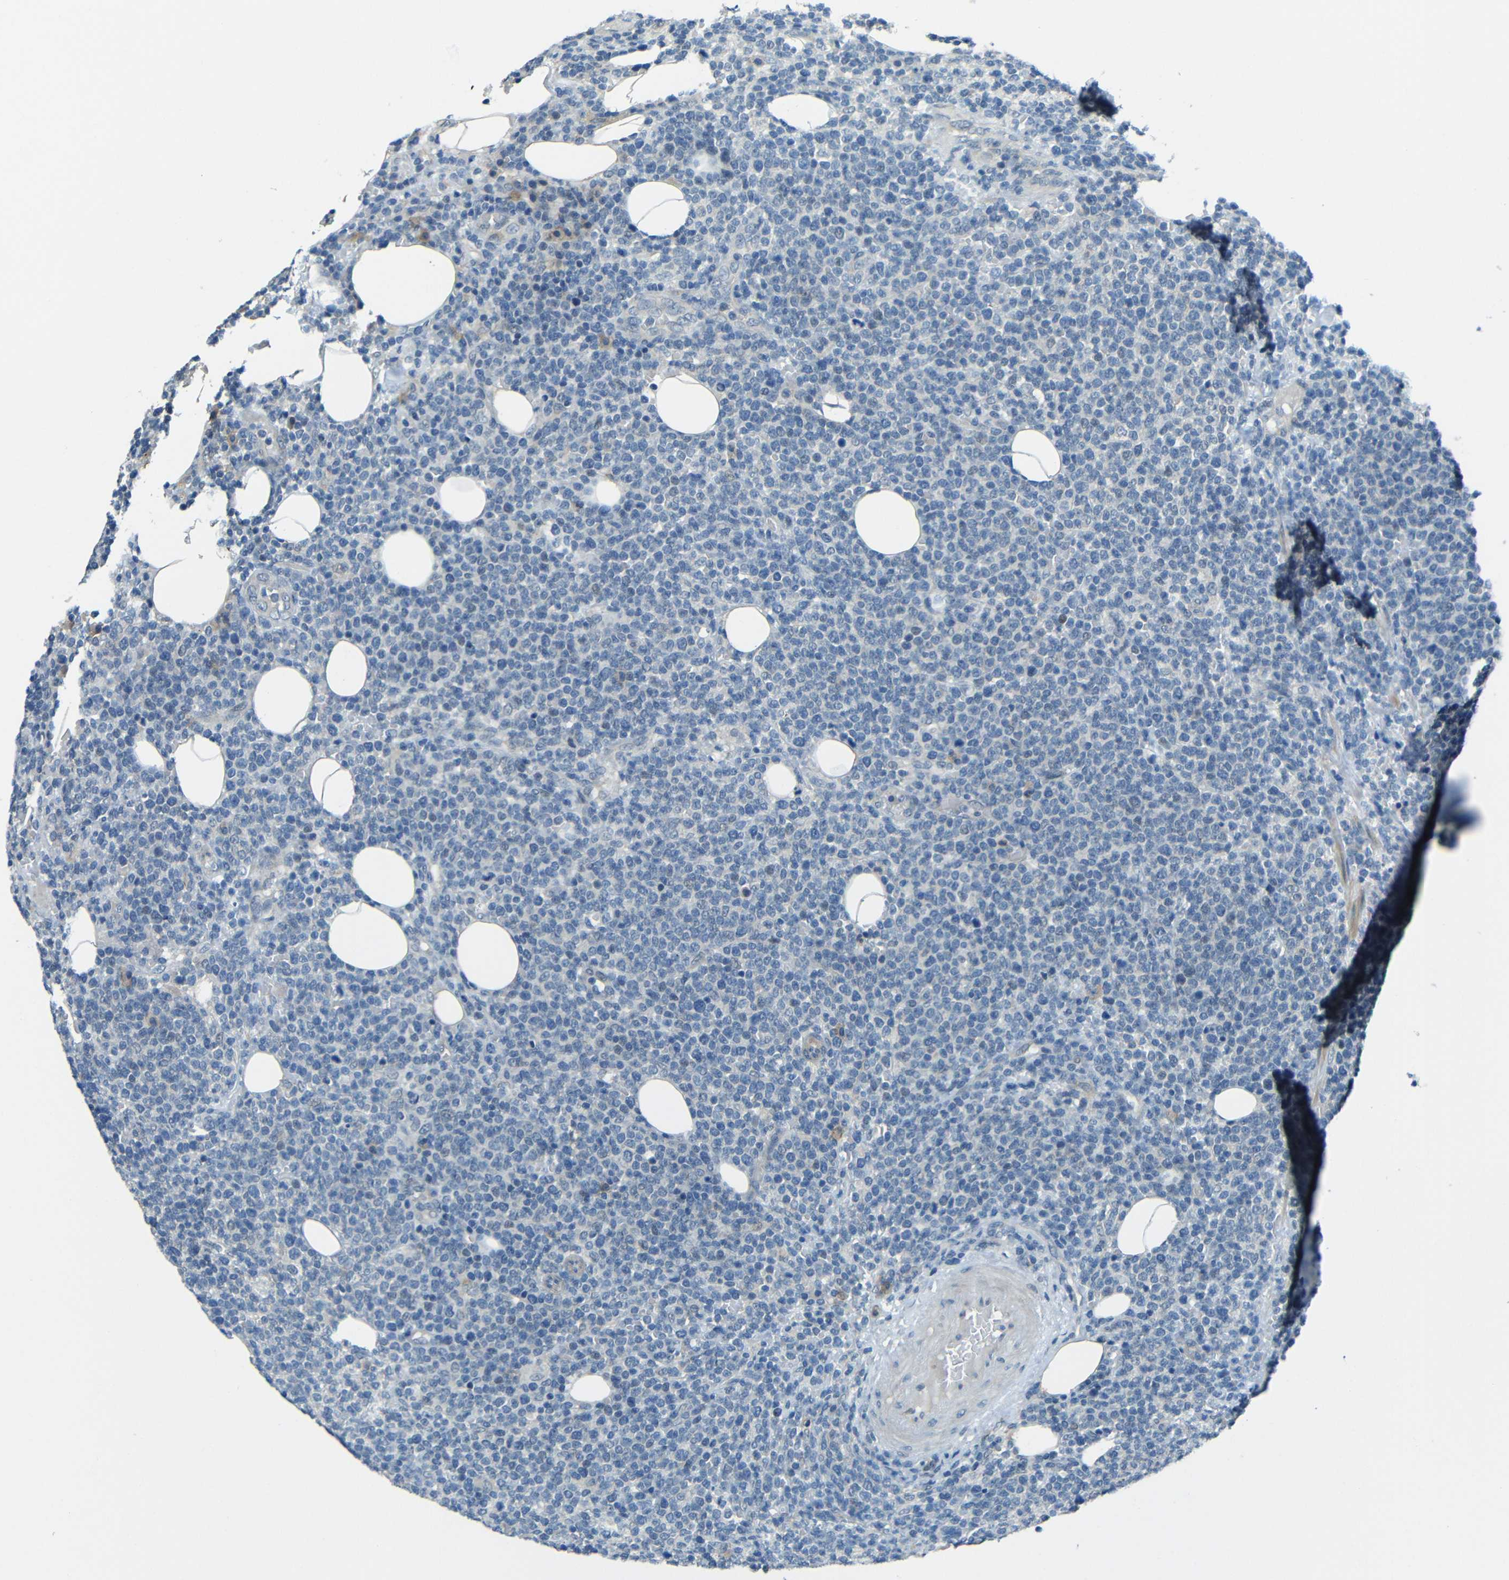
{"staining": {"intensity": "negative", "quantity": "none", "location": "none"}, "tissue": "lymphoma", "cell_type": "Tumor cells", "image_type": "cancer", "snomed": [{"axis": "morphology", "description": "Malignant lymphoma, non-Hodgkin's type, High grade"}, {"axis": "topography", "description": "Lymph node"}], "caption": "IHC photomicrograph of neoplastic tissue: human lymphoma stained with DAB reveals no significant protein positivity in tumor cells. (DAB (3,3'-diaminobenzidine) IHC with hematoxylin counter stain).", "gene": "ANKRD22", "patient": {"sex": "male", "age": 61}}